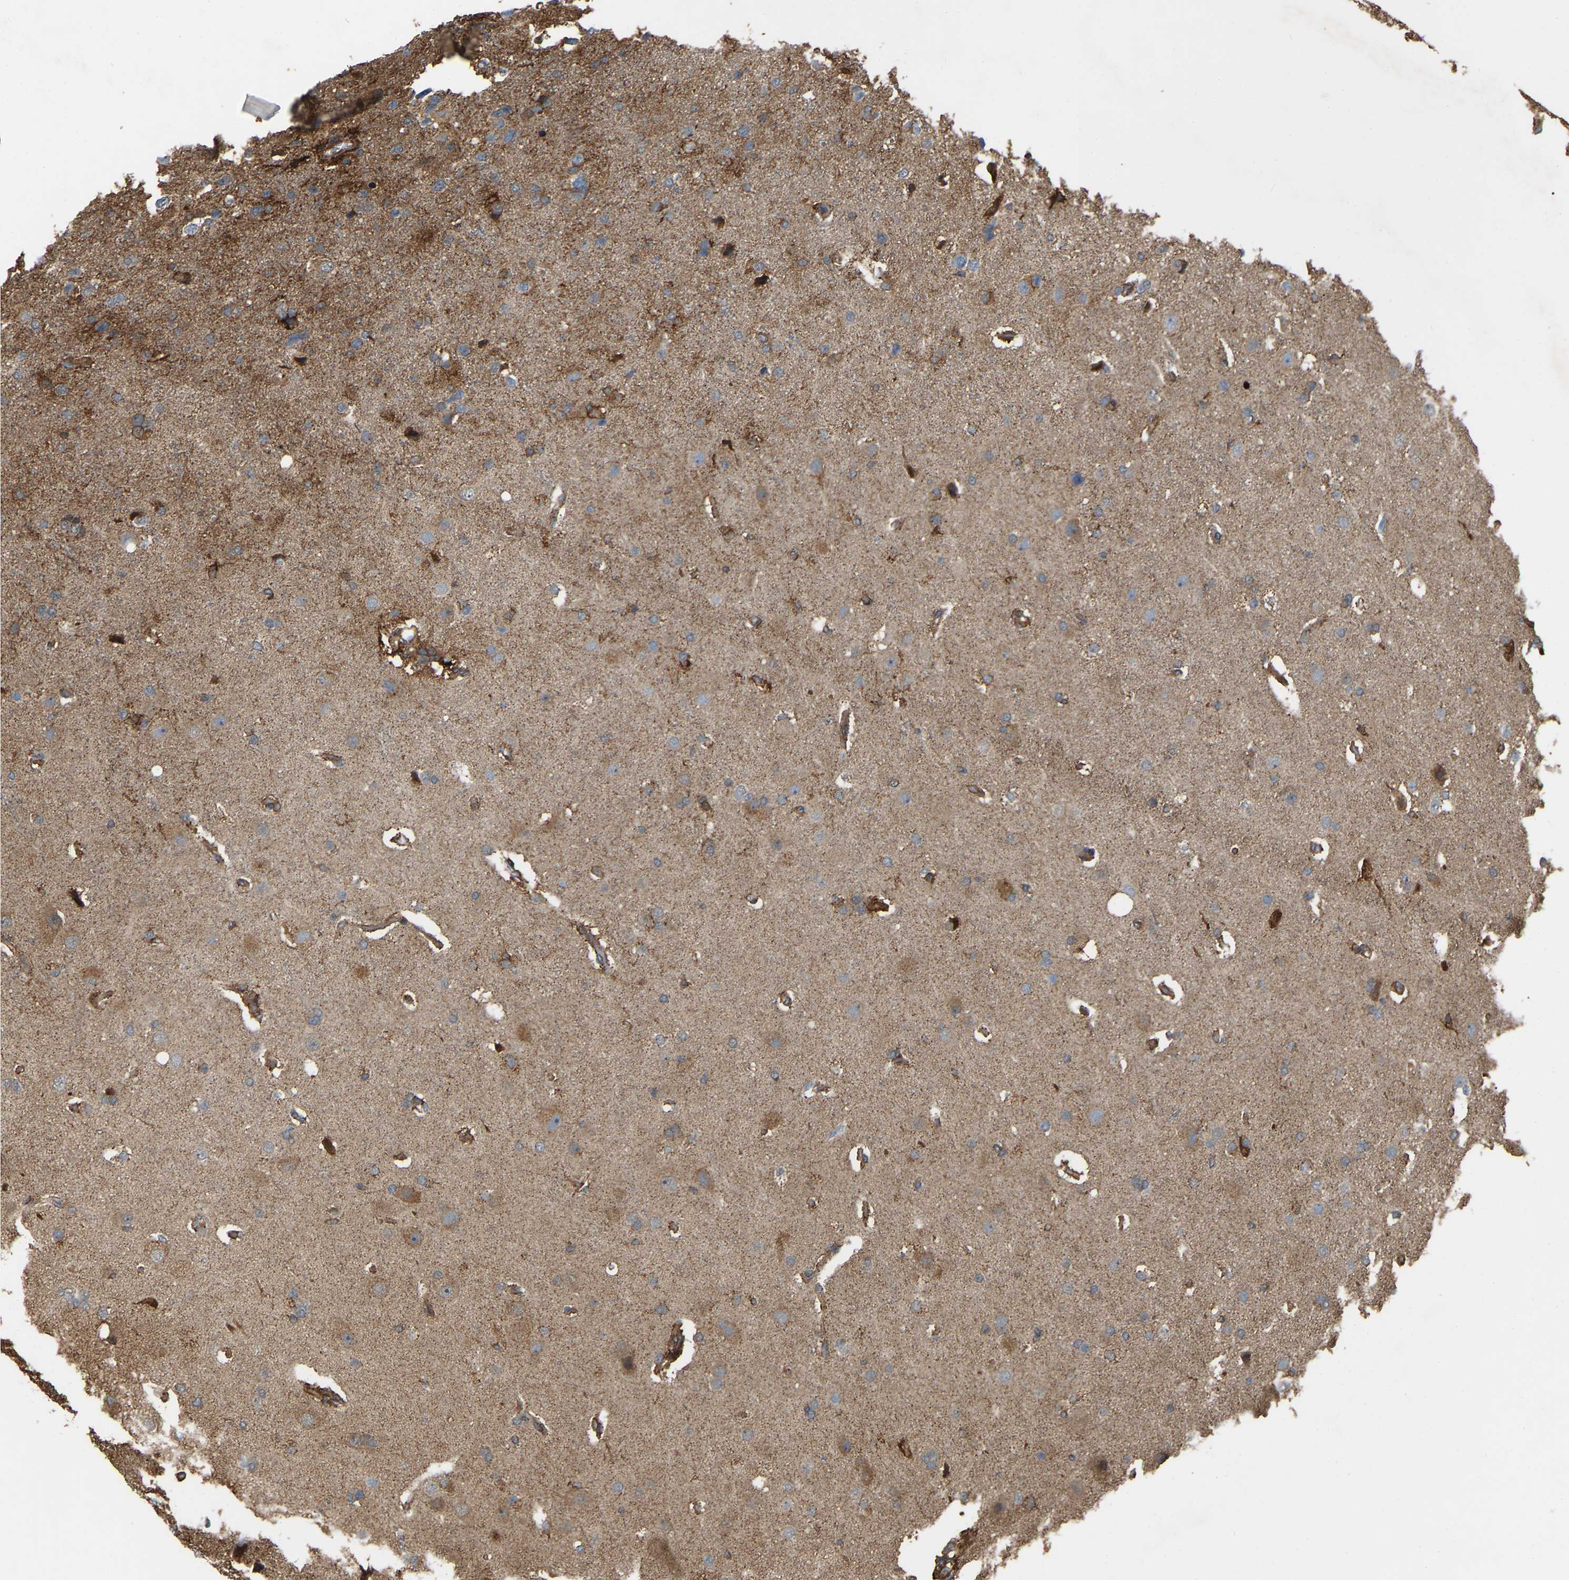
{"staining": {"intensity": "moderate", "quantity": ">75%", "location": "cytoplasmic/membranous"}, "tissue": "glioma", "cell_type": "Tumor cells", "image_type": "cancer", "snomed": [{"axis": "morphology", "description": "Glioma, malignant, High grade"}, {"axis": "topography", "description": "Brain"}], "caption": "A medium amount of moderate cytoplasmic/membranous positivity is seen in approximately >75% of tumor cells in glioma tissue.", "gene": "SAMD9L", "patient": {"sex": "female", "age": 58}}